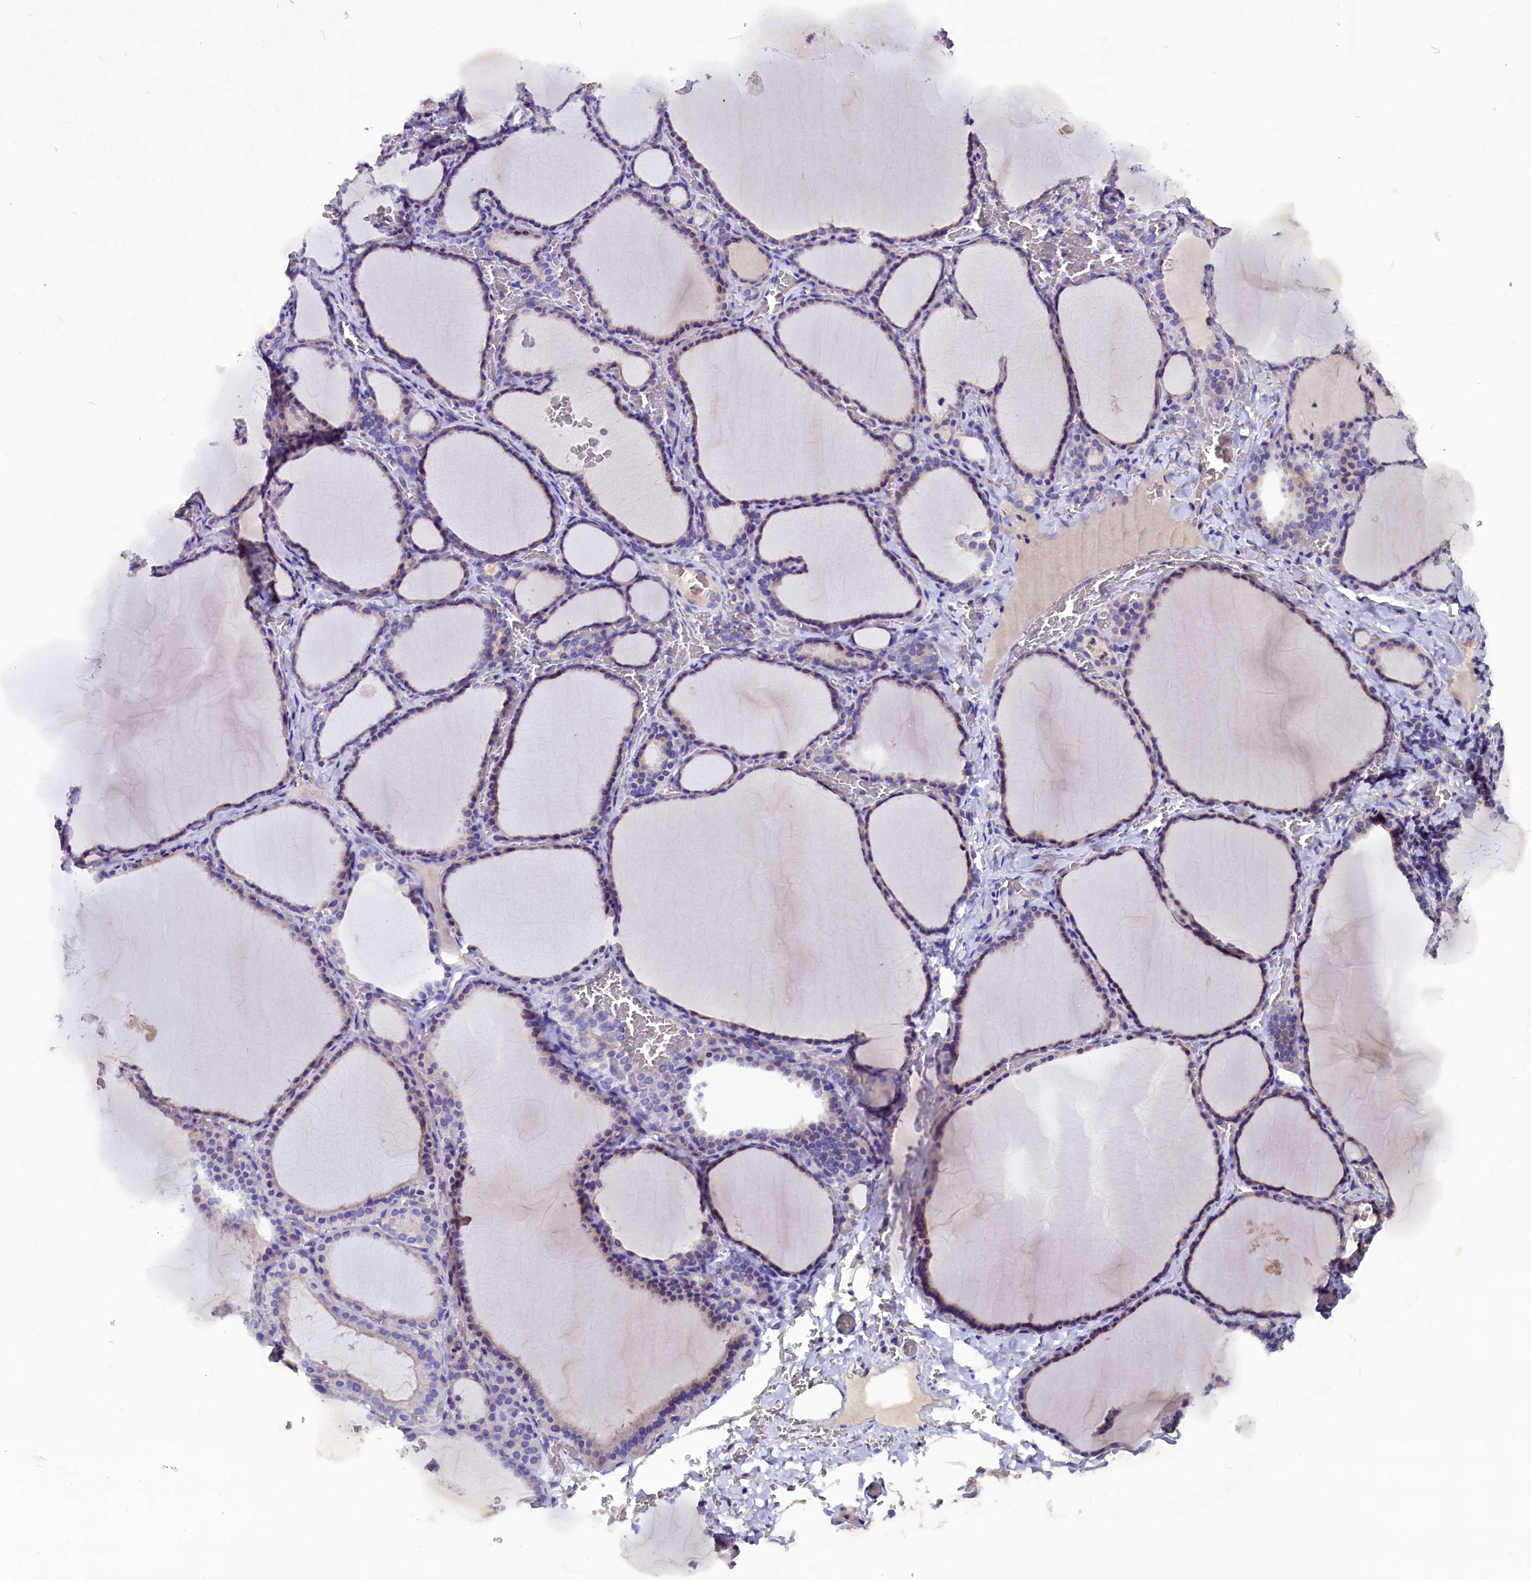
{"staining": {"intensity": "negative", "quantity": "none", "location": "none"}, "tissue": "thyroid gland", "cell_type": "Glandular cells", "image_type": "normal", "snomed": [{"axis": "morphology", "description": "Normal tissue, NOS"}, {"axis": "topography", "description": "Thyroid gland"}], "caption": "A histopathology image of thyroid gland stained for a protein displays no brown staining in glandular cells.", "gene": "CCBE1", "patient": {"sex": "female", "age": 39}}